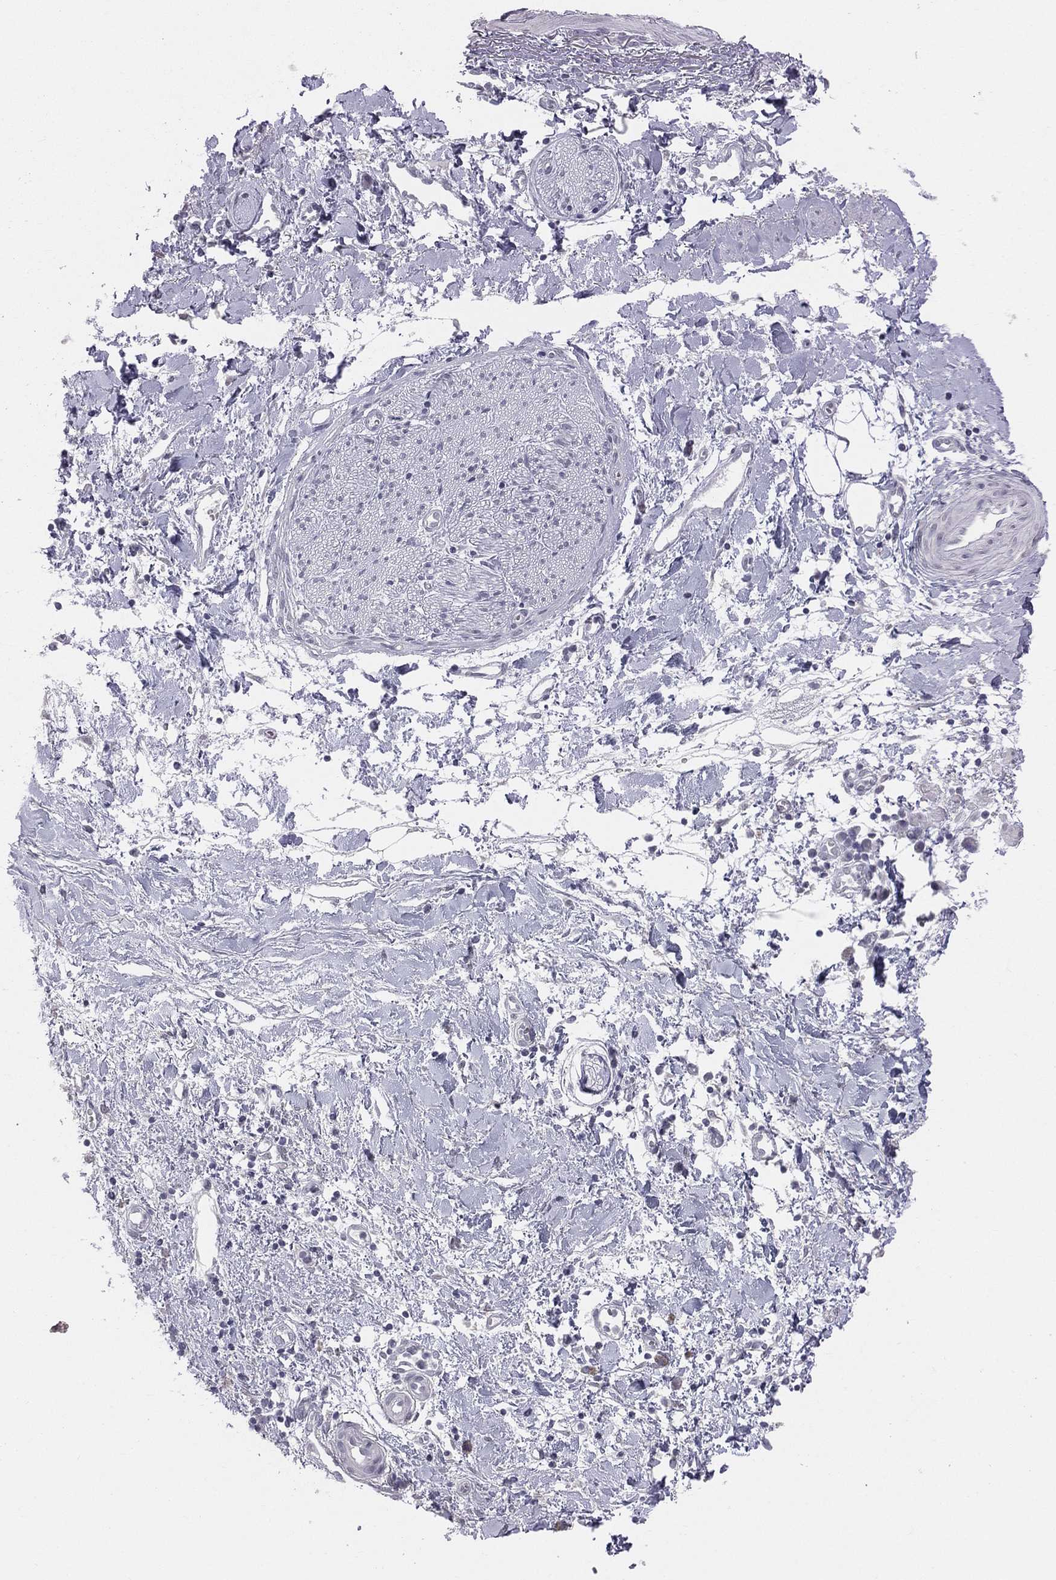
{"staining": {"intensity": "negative", "quantity": "none", "location": "none"}, "tissue": "adipose tissue", "cell_type": "Adipocytes", "image_type": "normal", "snomed": [{"axis": "morphology", "description": "Normal tissue, NOS"}, {"axis": "morphology", "description": "Adenocarcinoma, NOS"}, {"axis": "topography", "description": "Pancreas"}, {"axis": "topography", "description": "Peripheral nerve tissue"}], "caption": "Protein analysis of unremarkable adipose tissue displays no significant positivity in adipocytes. (Immunohistochemistry, brightfield microscopy, high magnification).", "gene": "DMKN", "patient": {"sex": "male", "age": 61}}